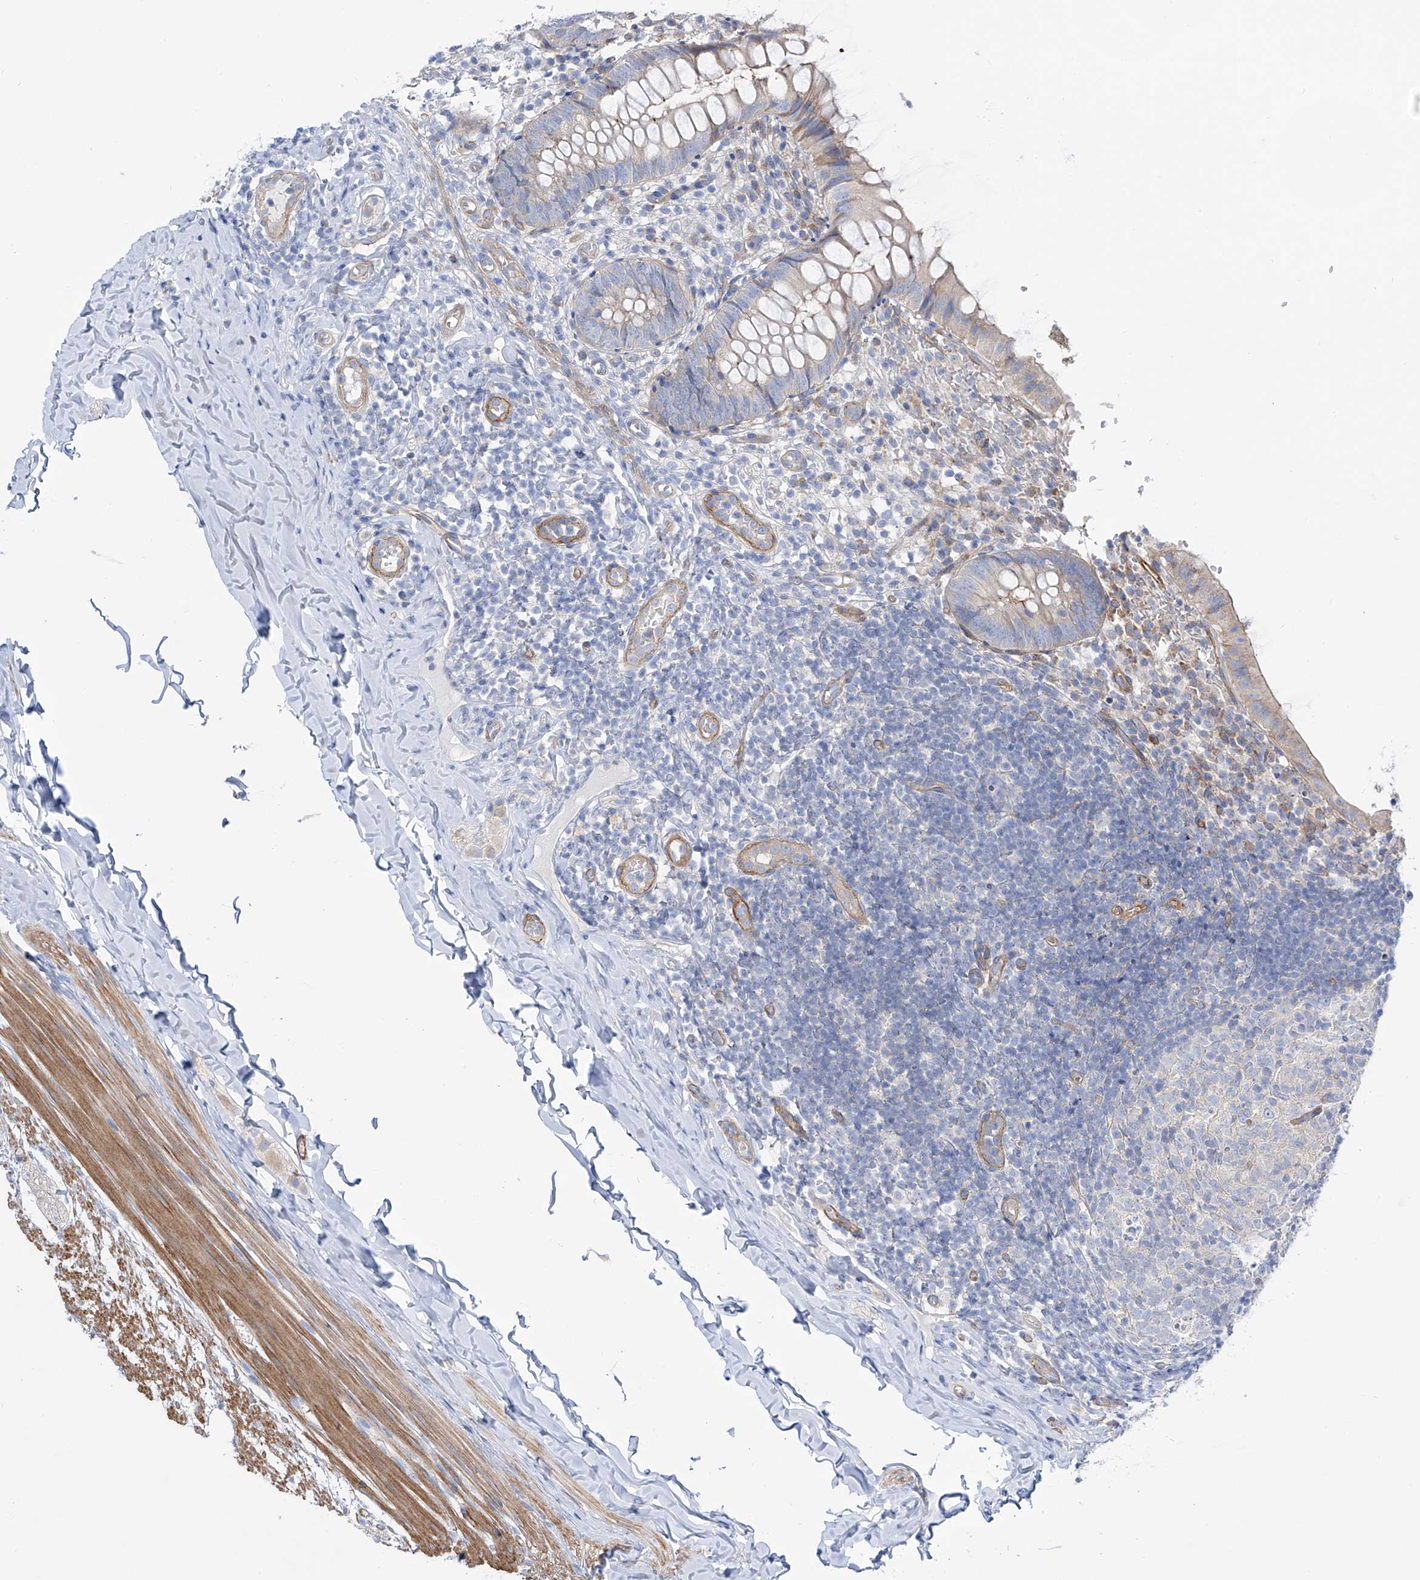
{"staining": {"intensity": "weak", "quantity": "<25%", "location": "cytoplasmic/membranous"}, "tissue": "appendix", "cell_type": "Glandular cells", "image_type": "normal", "snomed": [{"axis": "morphology", "description": "Normal tissue, NOS"}, {"axis": "topography", "description": "Appendix"}], "caption": "DAB immunohistochemical staining of unremarkable appendix reveals no significant positivity in glandular cells.", "gene": "LCA5", "patient": {"sex": "male", "age": 8}}